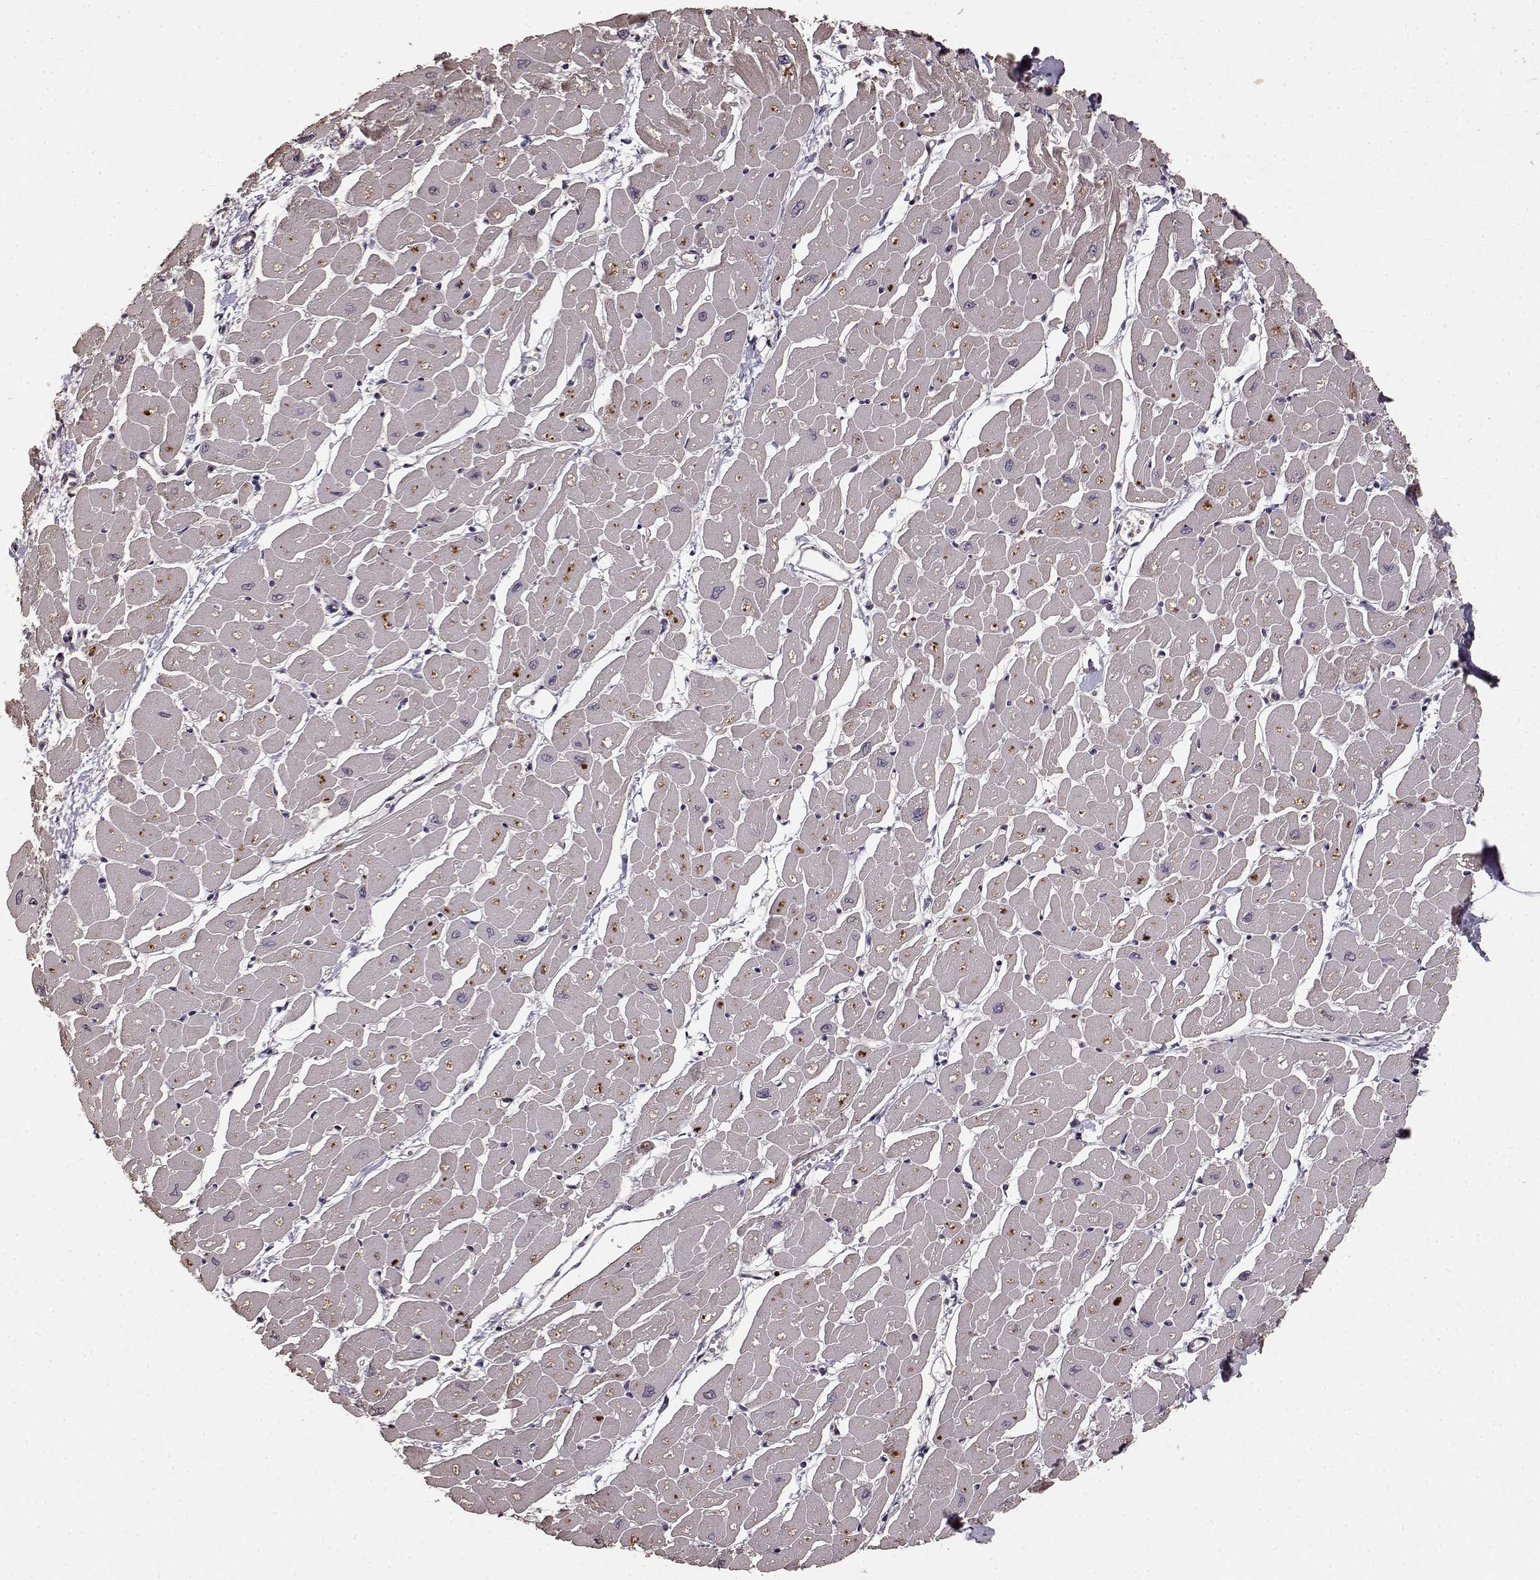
{"staining": {"intensity": "weak", "quantity": "25%-75%", "location": "cytoplasmic/membranous"}, "tissue": "heart muscle", "cell_type": "Cardiomyocytes", "image_type": "normal", "snomed": [{"axis": "morphology", "description": "Normal tissue, NOS"}, {"axis": "topography", "description": "Heart"}], "caption": "A low amount of weak cytoplasmic/membranous positivity is appreciated in approximately 25%-75% of cardiomyocytes in unremarkable heart muscle. (IHC, brightfield microscopy, high magnification).", "gene": "USP15", "patient": {"sex": "male", "age": 57}}